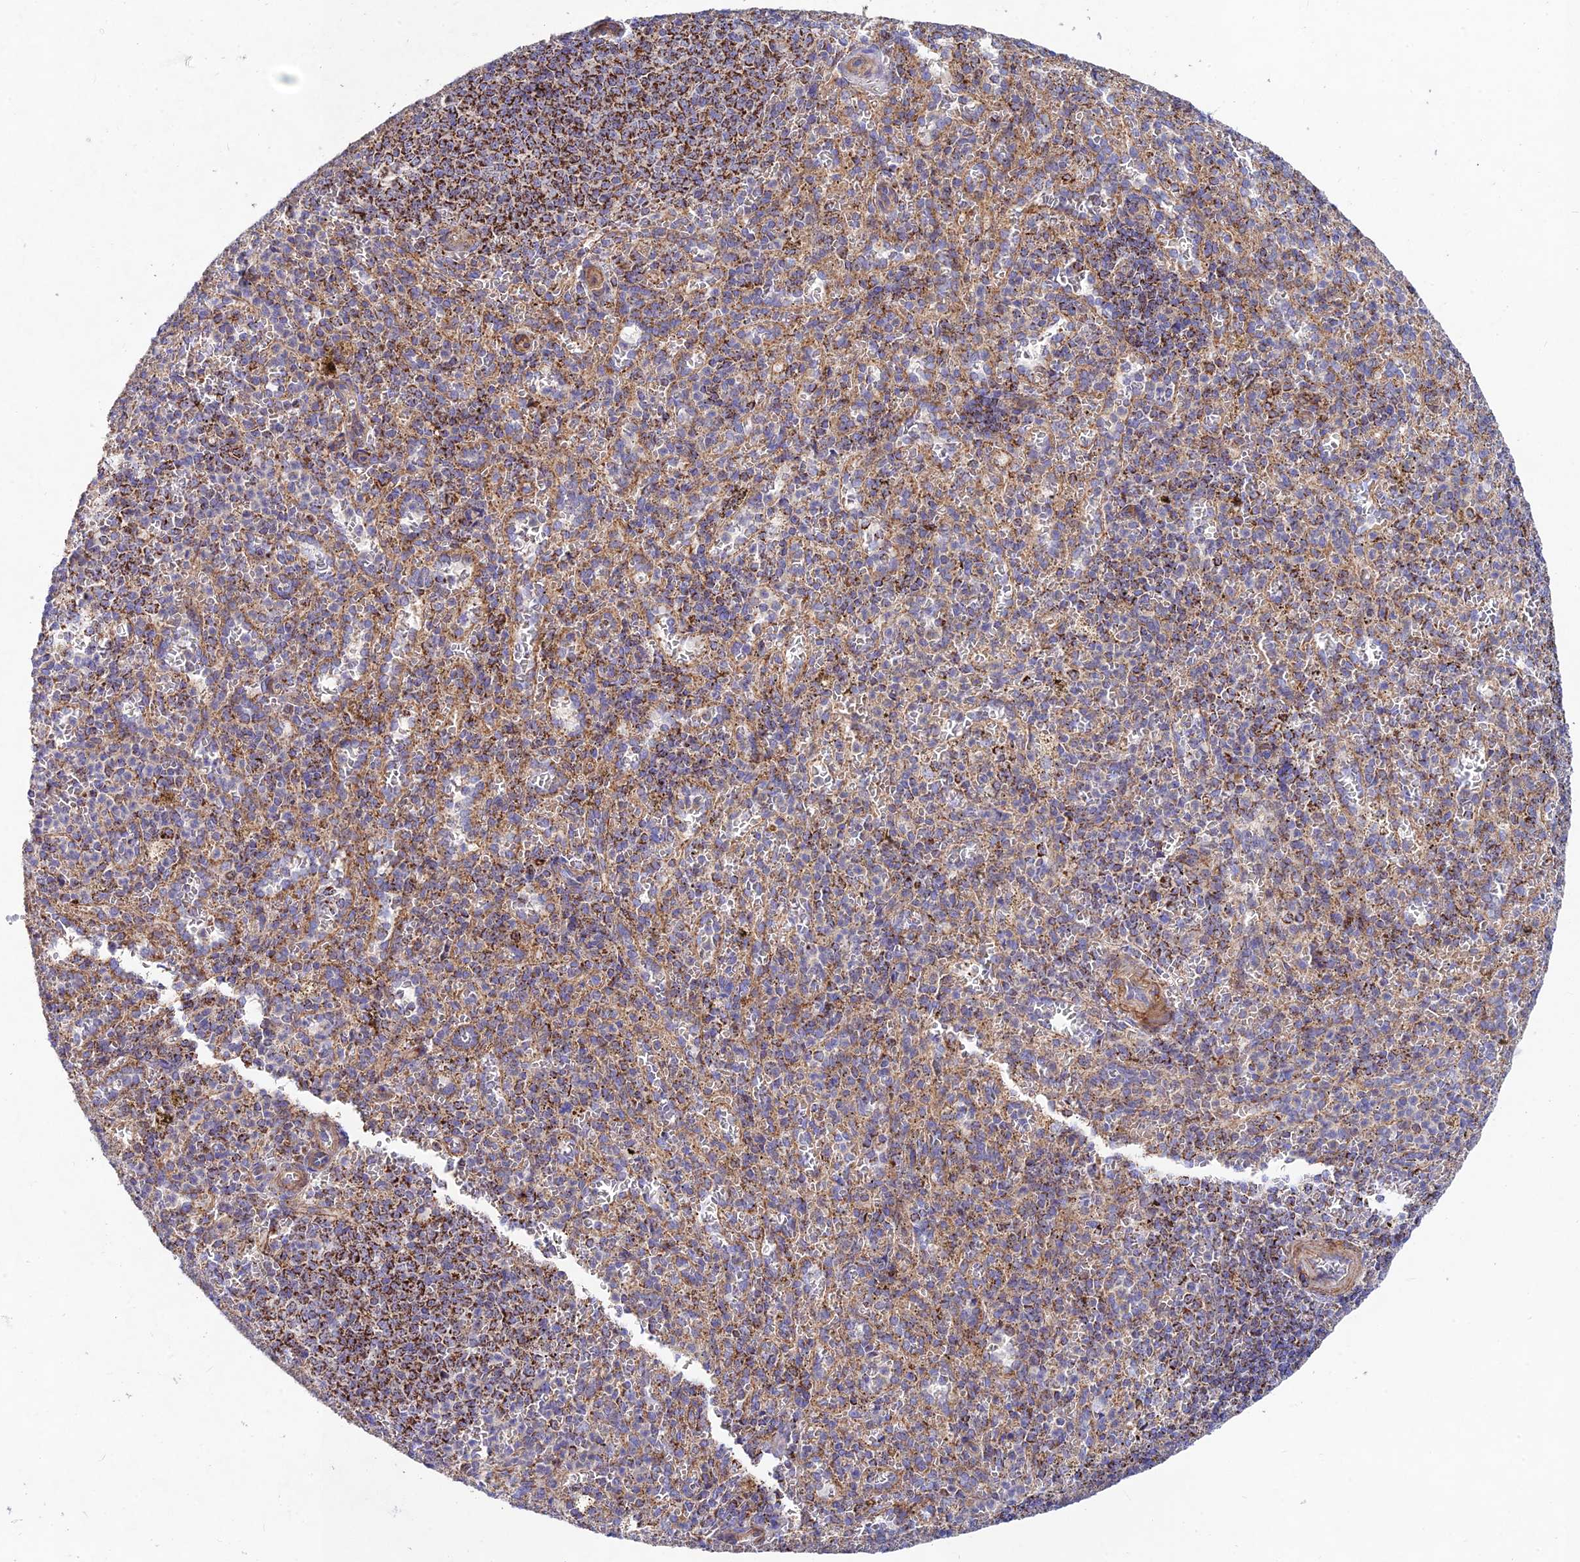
{"staining": {"intensity": "moderate", "quantity": "<25%", "location": "cytoplasmic/membranous"}, "tissue": "spleen", "cell_type": "Cells in red pulp", "image_type": "normal", "snomed": [{"axis": "morphology", "description": "Normal tissue, NOS"}, {"axis": "topography", "description": "Spleen"}], "caption": "This image reveals immunohistochemistry (IHC) staining of benign spleen, with low moderate cytoplasmic/membranous positivity in about <25% of cells in red pulp.", "gene": "KHDC3L", "patient": {"sex": "female", "age": 21}}